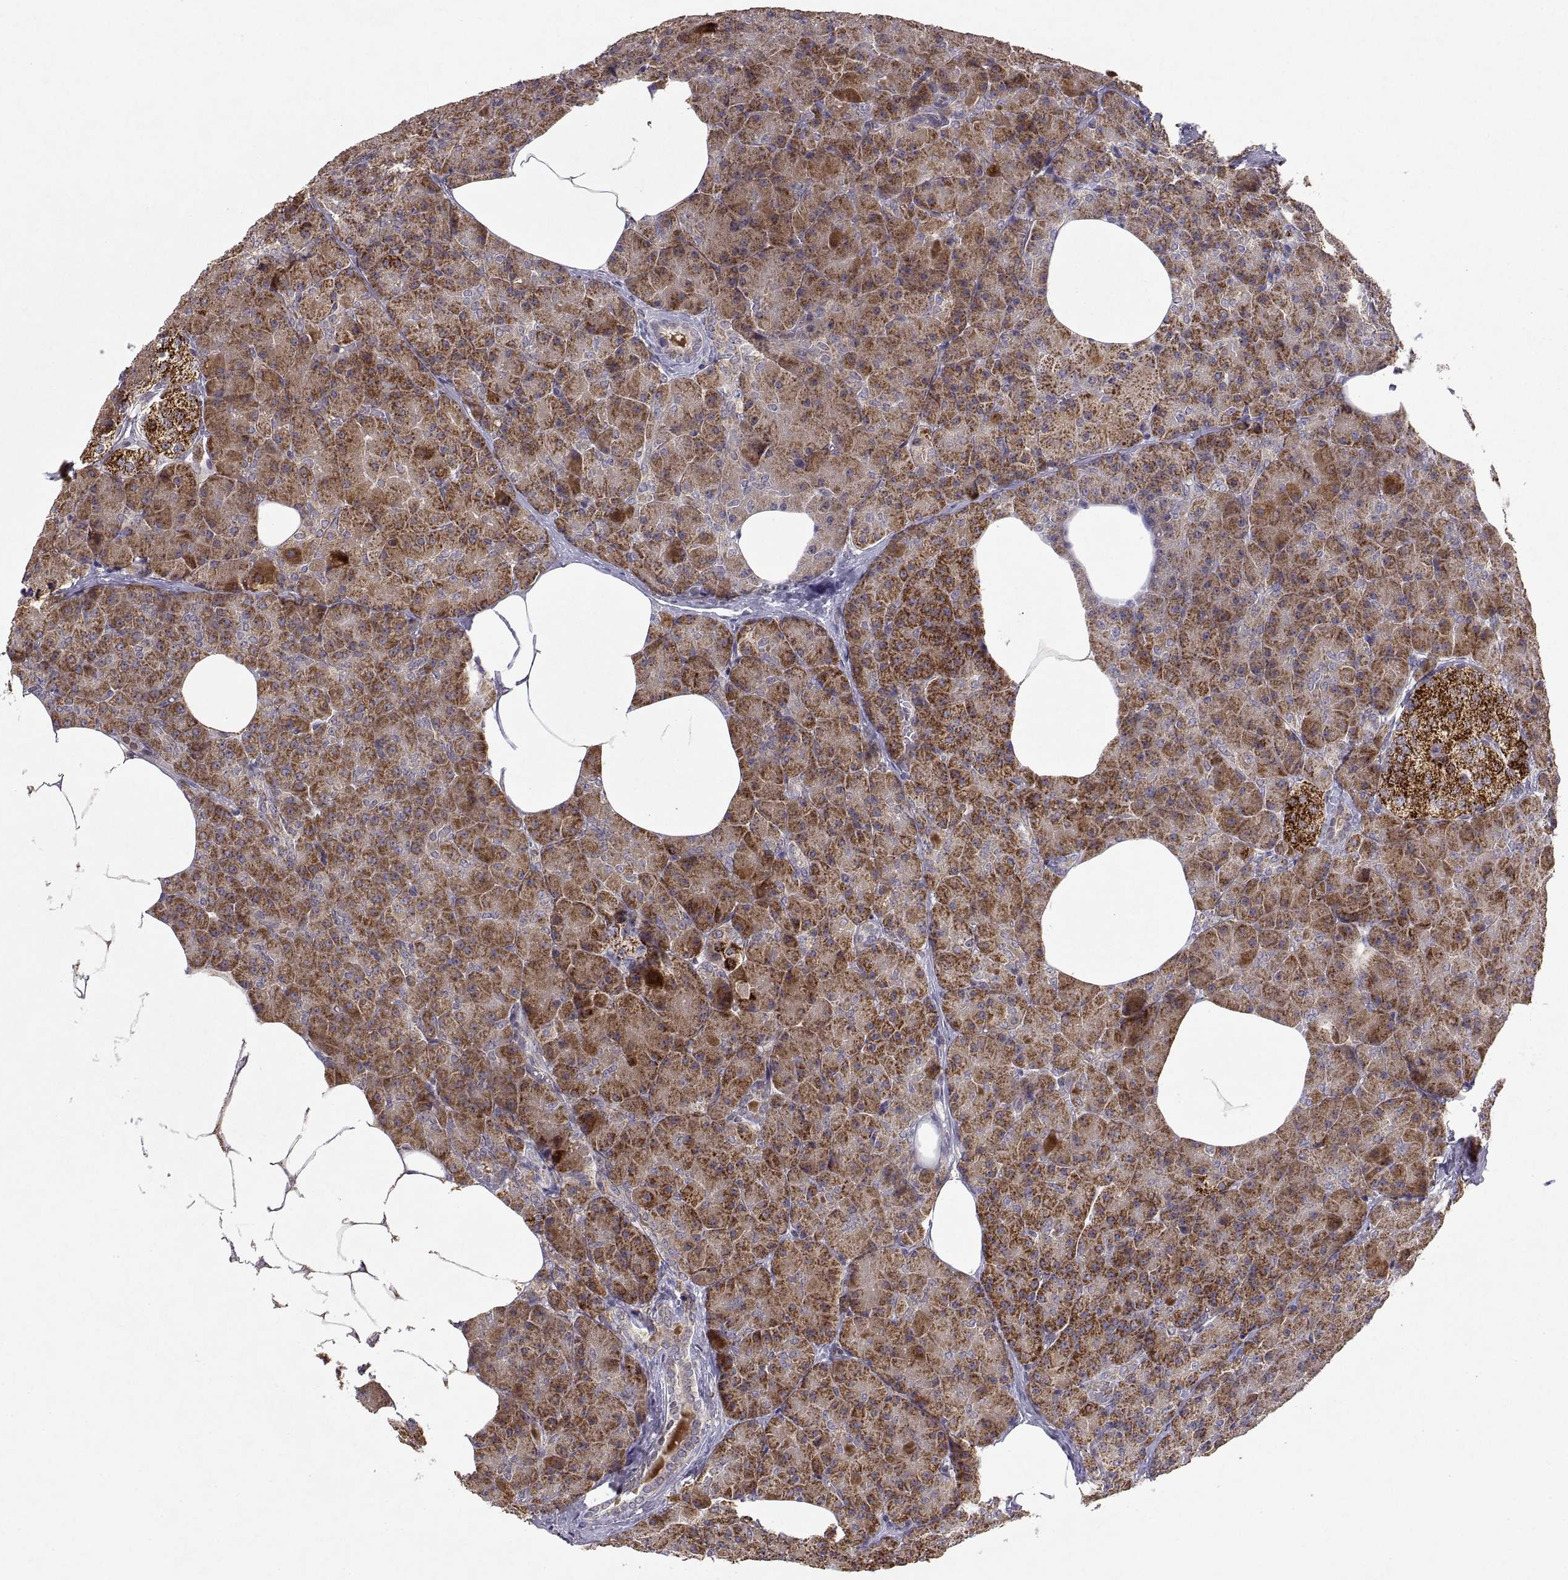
{"staining": {"intensity": "strong", "quantity": ">75%", "location": "cytoplasmic/membranous"}, "tissue": "pancreas", "cell_type": "Exocrine glandular cells", "image_type": "normal", "snomed": [{"axis": "morphology", "description": "Normal tissue, NOS"}, {"axis": "topography", "description": "Pancreas"}], "caption": "Strong cytoplasmic/membranous protein expression is appreciated in about >75% of exocrine glandular cells in pancreas. (IHC, brightfield microscopy, high magnification).", "gene": "MANBAL", "patient": {"sex": "female", "age": 45}}